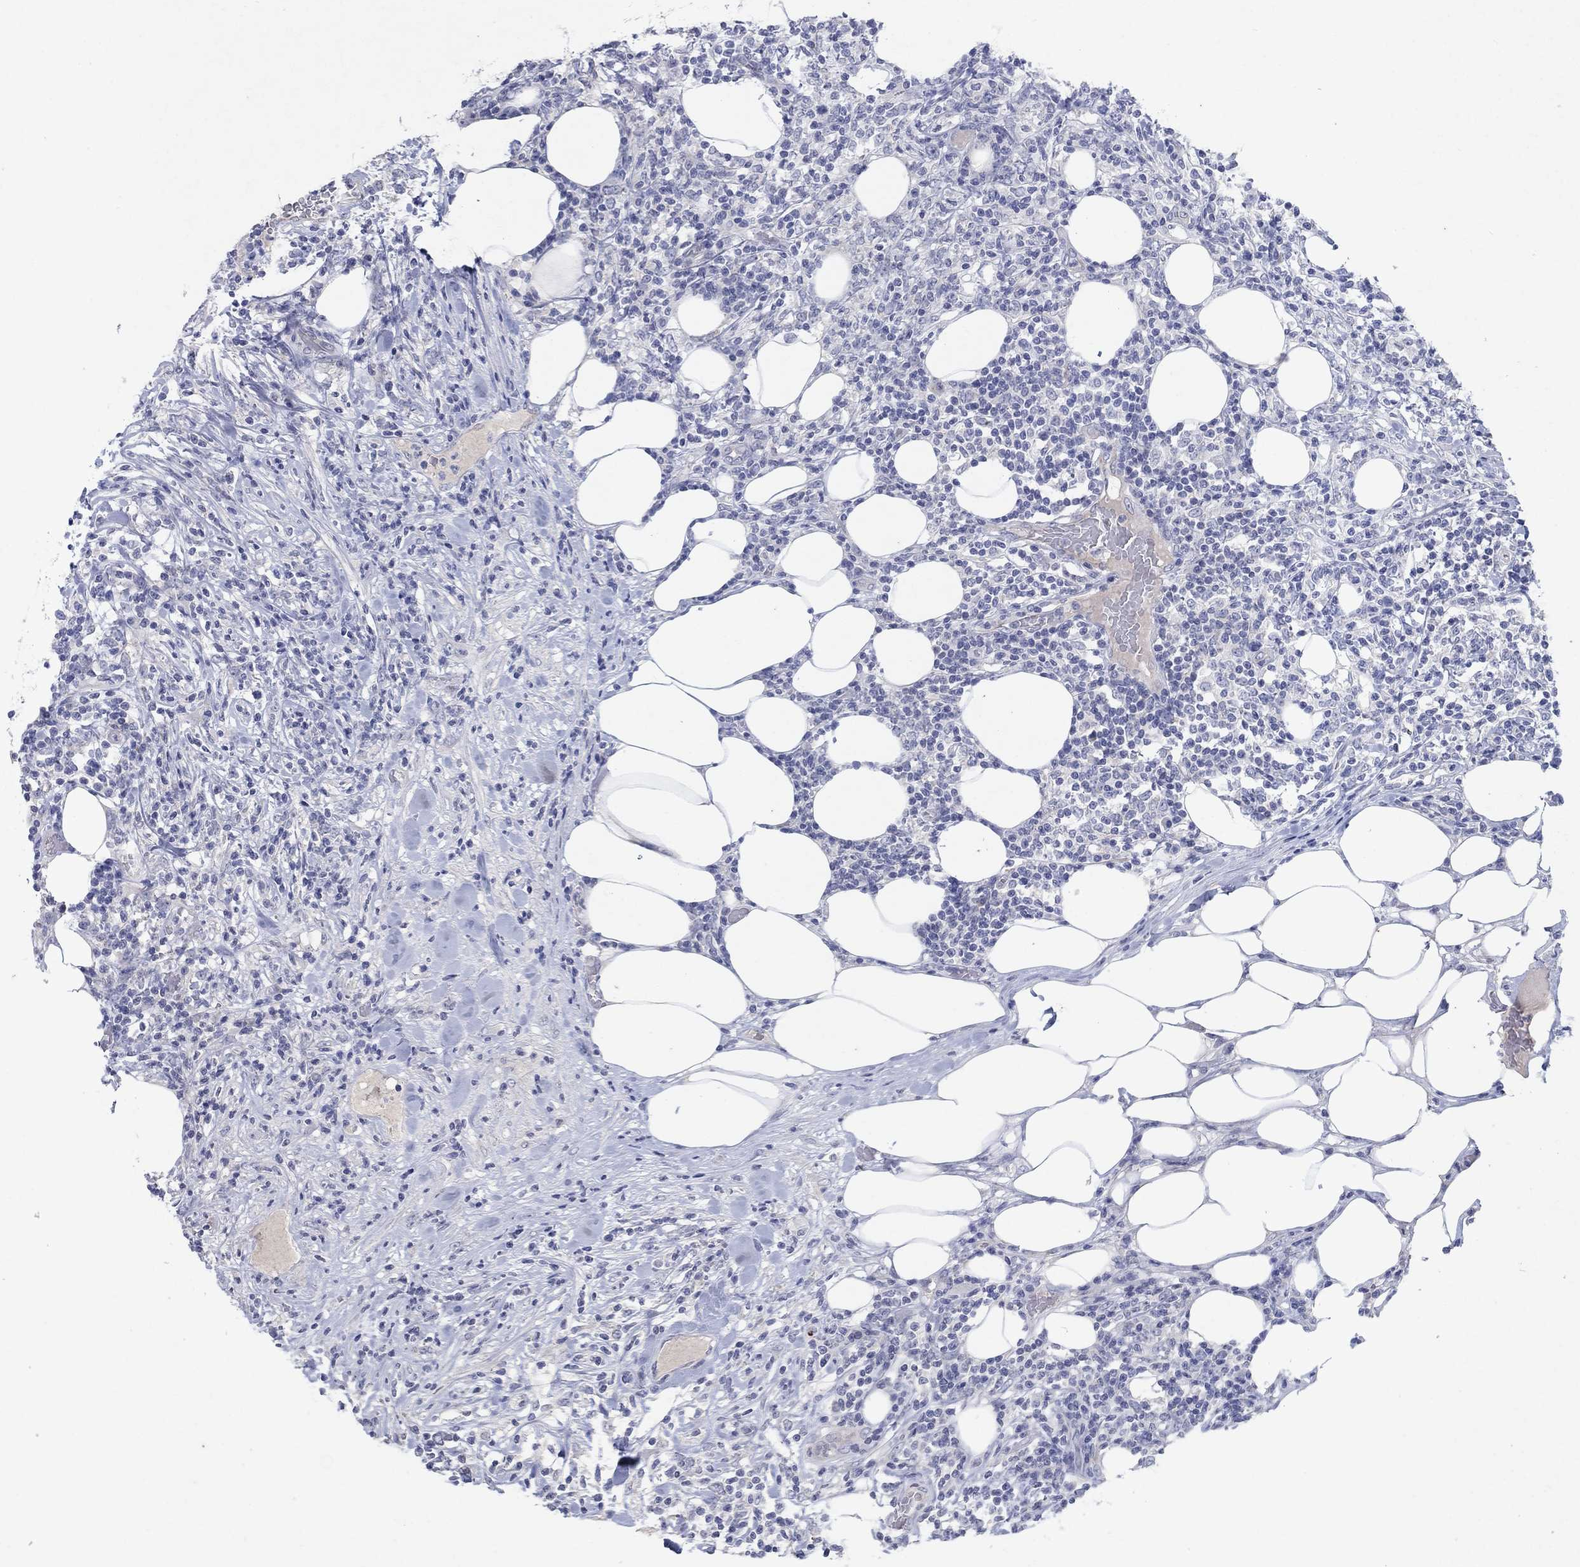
{"staining": {"intensity": "negative", "quantity": "none", "location": "none"}, "tissue": "lymphoma", "cell_type": "Tumor cells", "image_type": "cancer", "snomed": [{"axis": "morphology", "description": "Malignant lymphoma, non-Hodgkin's type, High grade"}, {"axis": "topography", "description": "Lymph node"}], "caption": "Immunohistochemical staining of malignant lymphoma, non-Hodgkin's type (high-grade) demonstrates no significant expression in tumor cells. The staining was performed using DAB to visualize the protein expression in brown, while the nuclei were stained in blue with hematoxylin (Magnification: 20x).", "gene": "KRT40", "patient": {"sex": "female", "age": 84}}